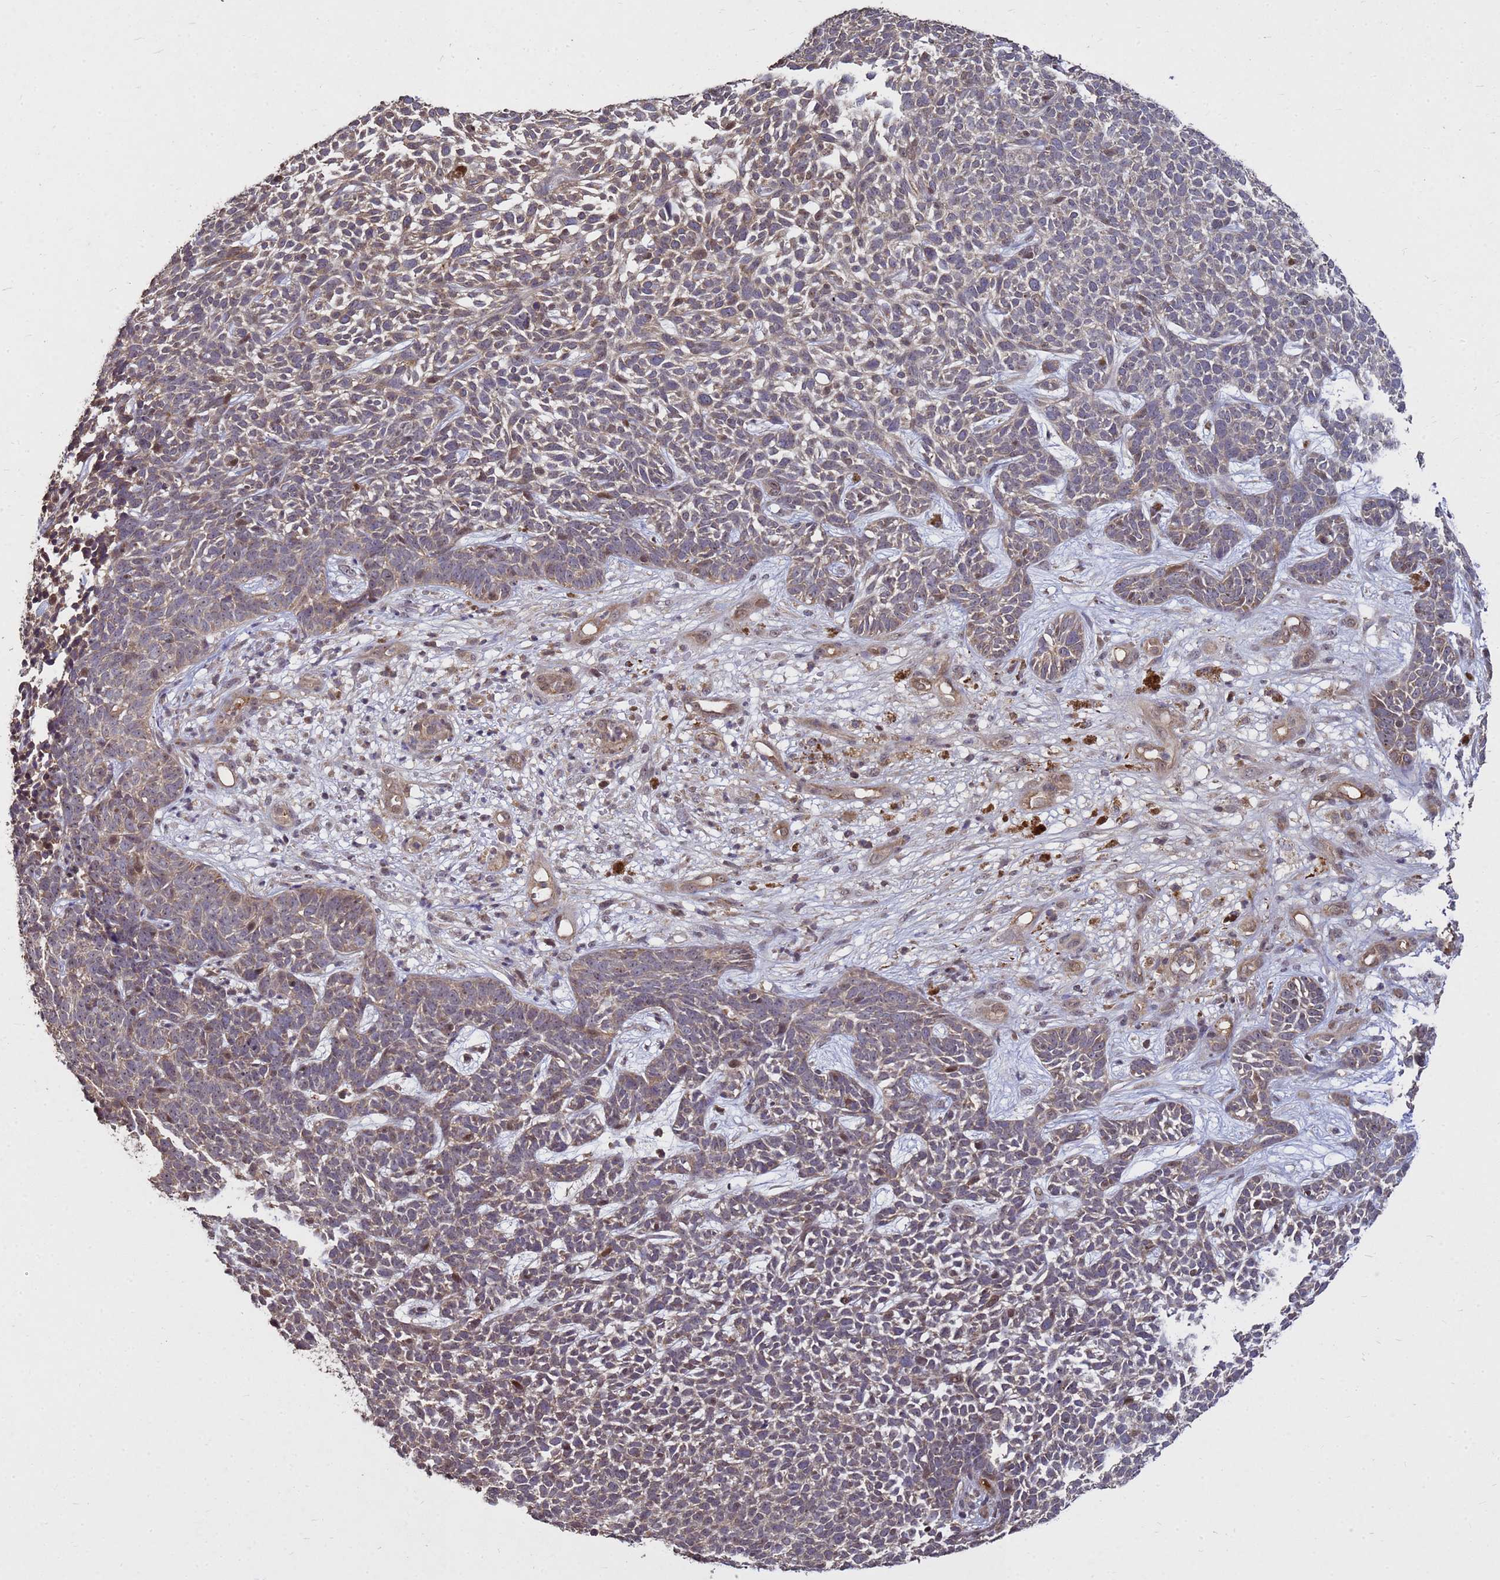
{"staining": {"intensity": "weak", "quantity": "<25%", "location": "cytoplasmic/membranous,nuclear"}, "tissue": "skin cancer", "cell_type": "Tumor cells", "image_type": "cancer", "snomed": [{"axis": "morphology", "description": "Basal cell carcinoma"}, {"axis": "topography", "description": "Skin"}], "caption": "High magnification brightfield microscopy of skin cancer (basal cell carcinoma) stained with DAB (brown) and counterstained with hematoxylin (blue): tumor cells show no significant staining. Brightfield microscopy of IHC stained with DAB (brown) and hematoxylin (blue), captured at high magnification.", "gene": "CRBN", "patient": {"sex": "female", "age": 84}}